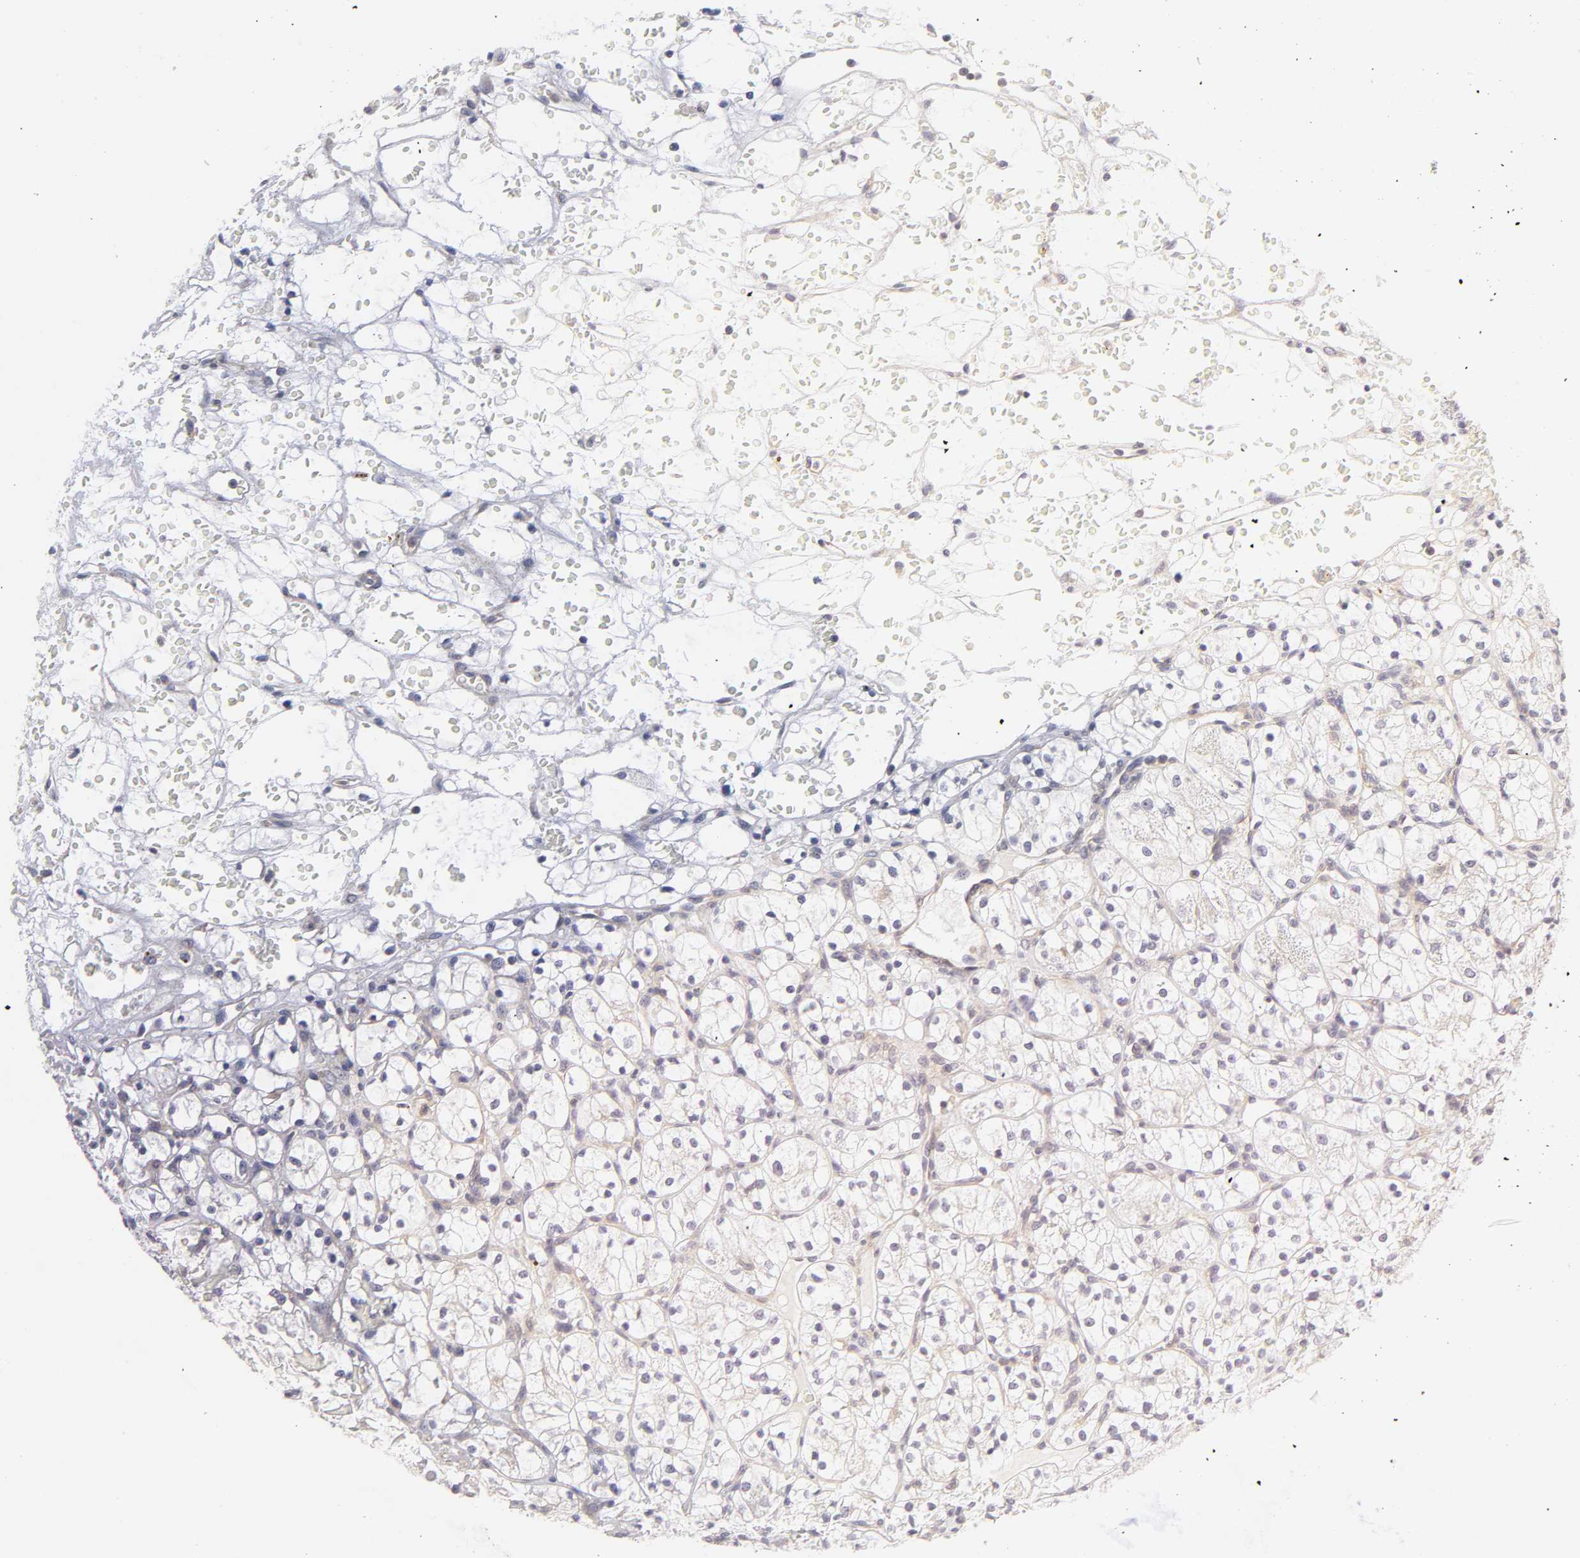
{"staining": {"intensity": "negative", "quantity": "none", "location": "none"}, "tissue": "renal cancer", "cell_type": "Tumor cells", "image_type": "cancer", "snomed": [{"axis": "morphology", "description": "Adenocarcinoma, NOS"}, {"axis": "topography", "description": "Kidney"}], "caption": "High magnification brightfield microscopy of renal cancer (adenocarcinoma) stained with DAB (brown) and counterstained with hematoxylin (blue): tumor cells show no significant expression.", "gene": "ROCK1", "patient": {"sex": "female", "age": 60}}